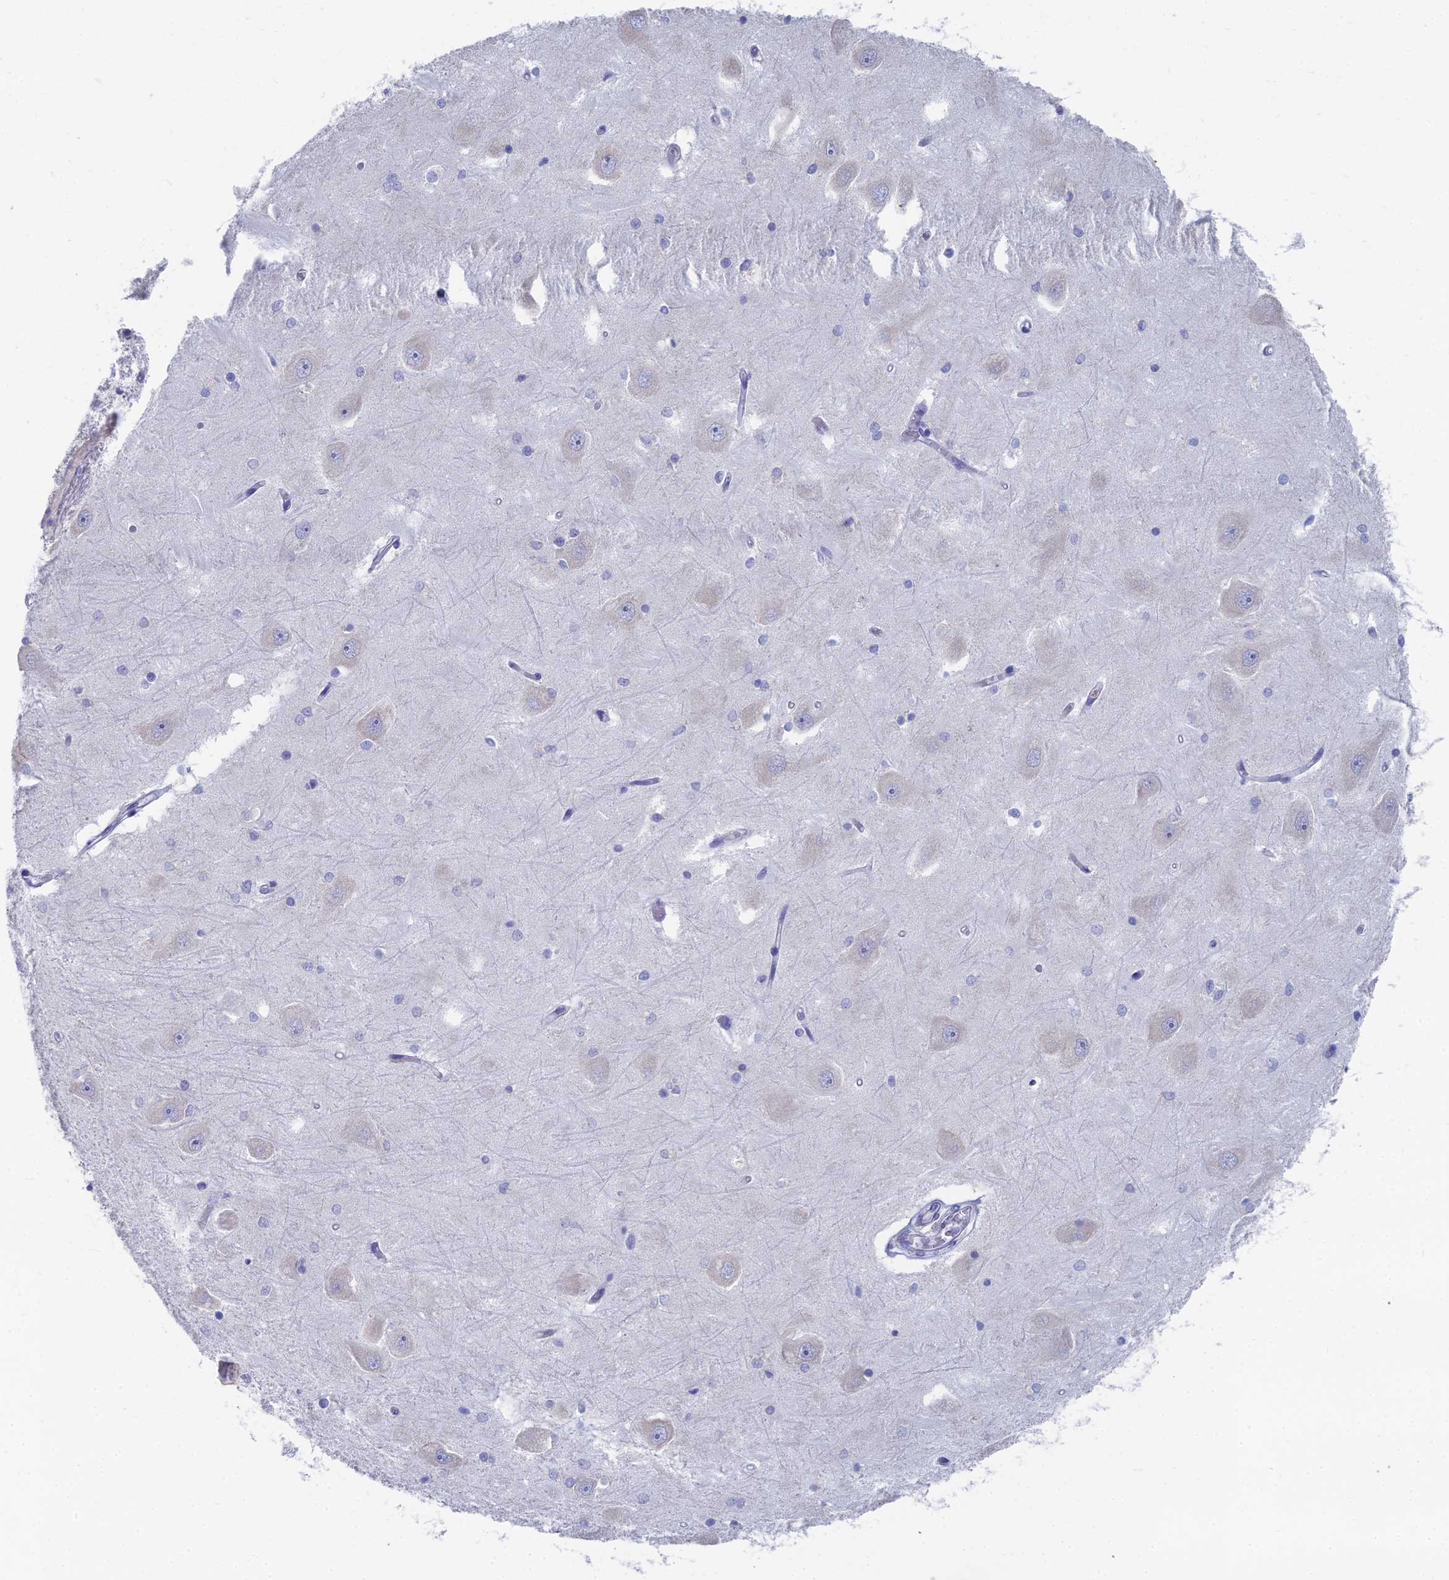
{"staining": {"intensity": "negative", "quantity": "none", "location": "none"}, "tissue": "hippocampus", "cell_type": "Glial cells", "image_type": "normal", "snomed": [{"axis": "morphology", "description": "Normal tissue, NOS"}, {"axis": "topography", "description": "Hippocampus"}], "caption": "An immunohistochemistry photomicrograph of benign hippocampus is shown. There is no staining in glial cells of hippocampus. (DAB (3,3'-diaminobenzidine) IHC, high magnification).", "gene": "TNNT3", "patient": {"sex": "male", "age": 45}}